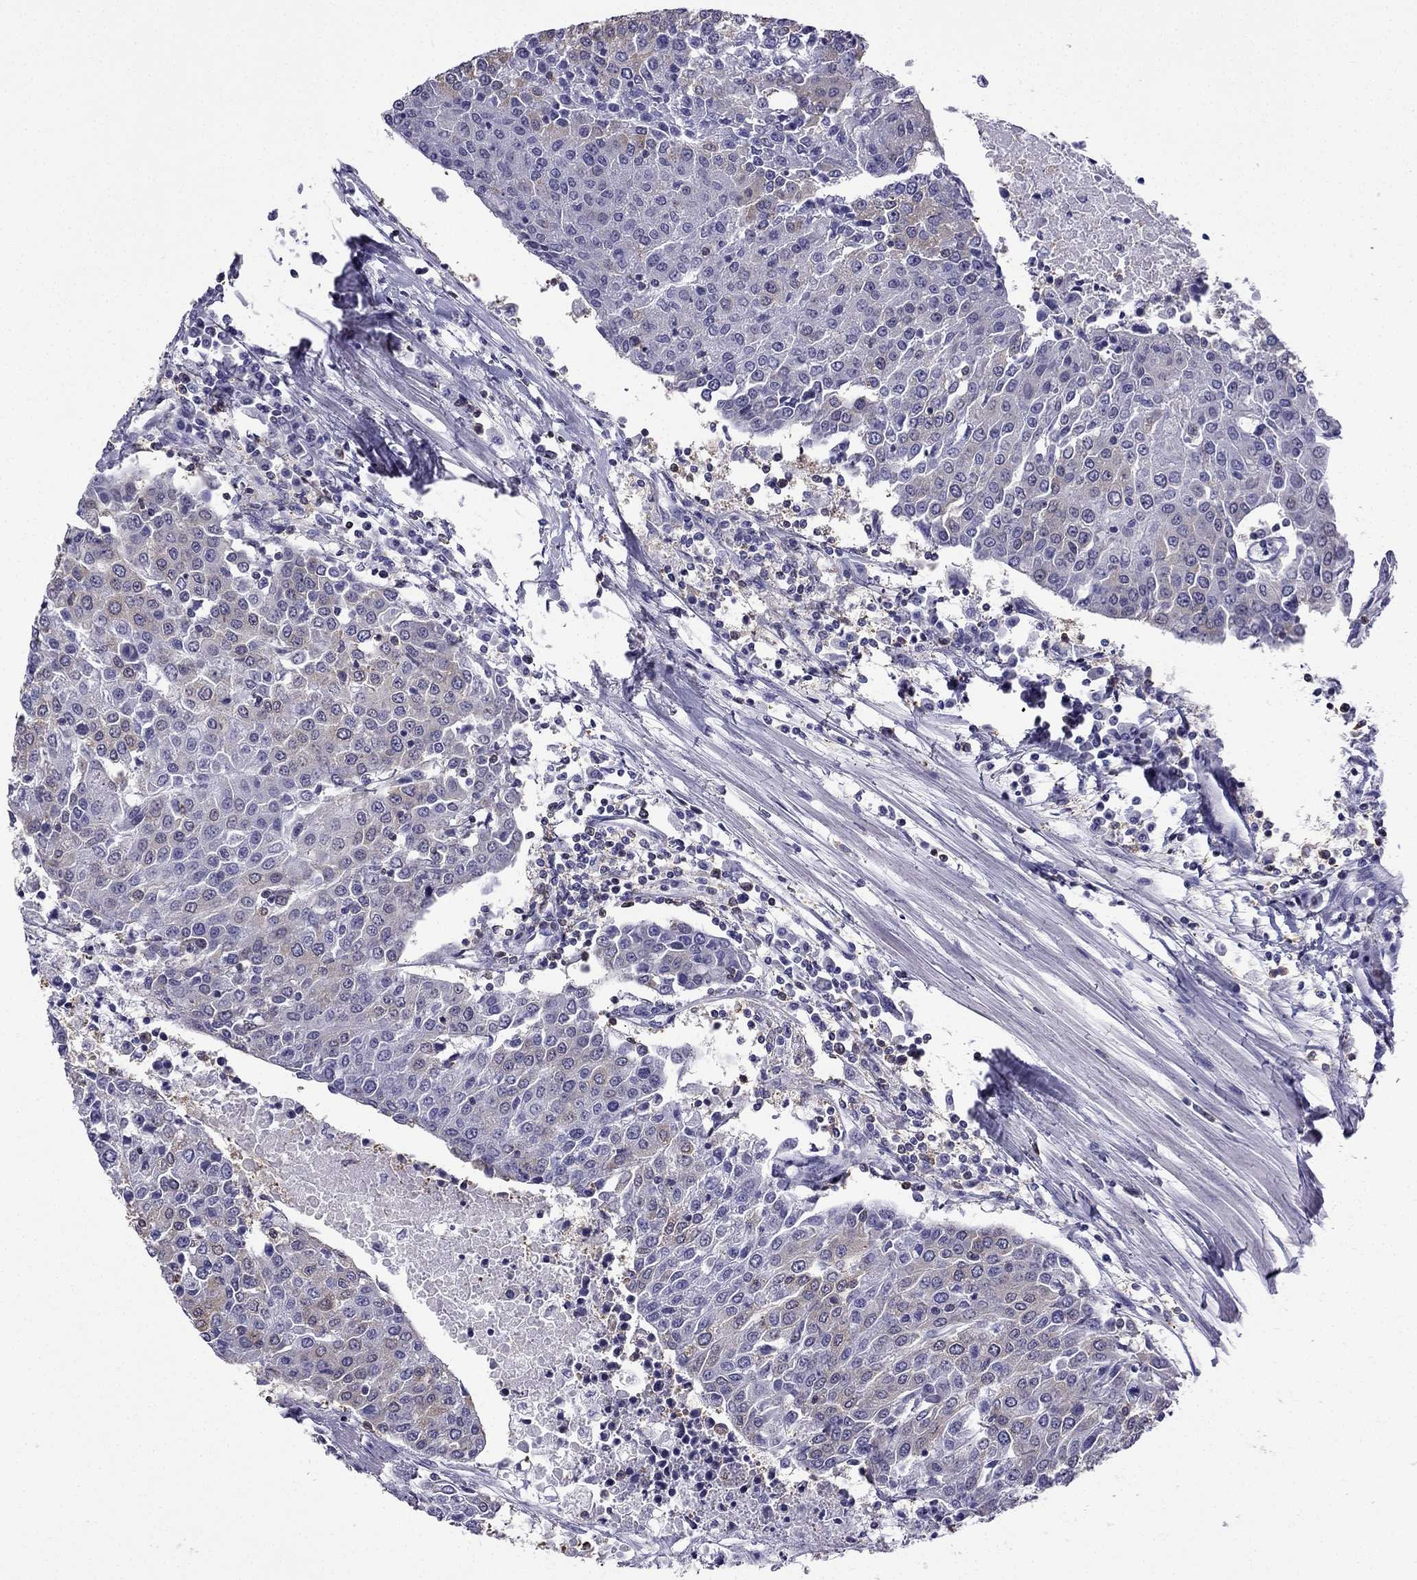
{"staining": {"intensity": "weak", "quantity": "<25%", "location": "cytoplasmic/membranous"}, "tissue": "urothelial cancer", "cell_type": "Tumor cells", "image_type": "cancer", "snomed": [{"axis": "morphology", "description": "Urothelial carcinoma, High grade"}, {"axis": "topography", "description": "Urinary bladder"}], "caption": "Immunohistochemical staining of urothelial cancer exhibits no significant expression in tumor cells. The staining was performed using DAB (3,3'-diaminobenzidine) to visualize the protein expression in brown, while the nuclei were stained in blue with hematoxylin (Magnification: 20x).", "gene": "CCK", "patient": {"sex": "female", "age": 85}}